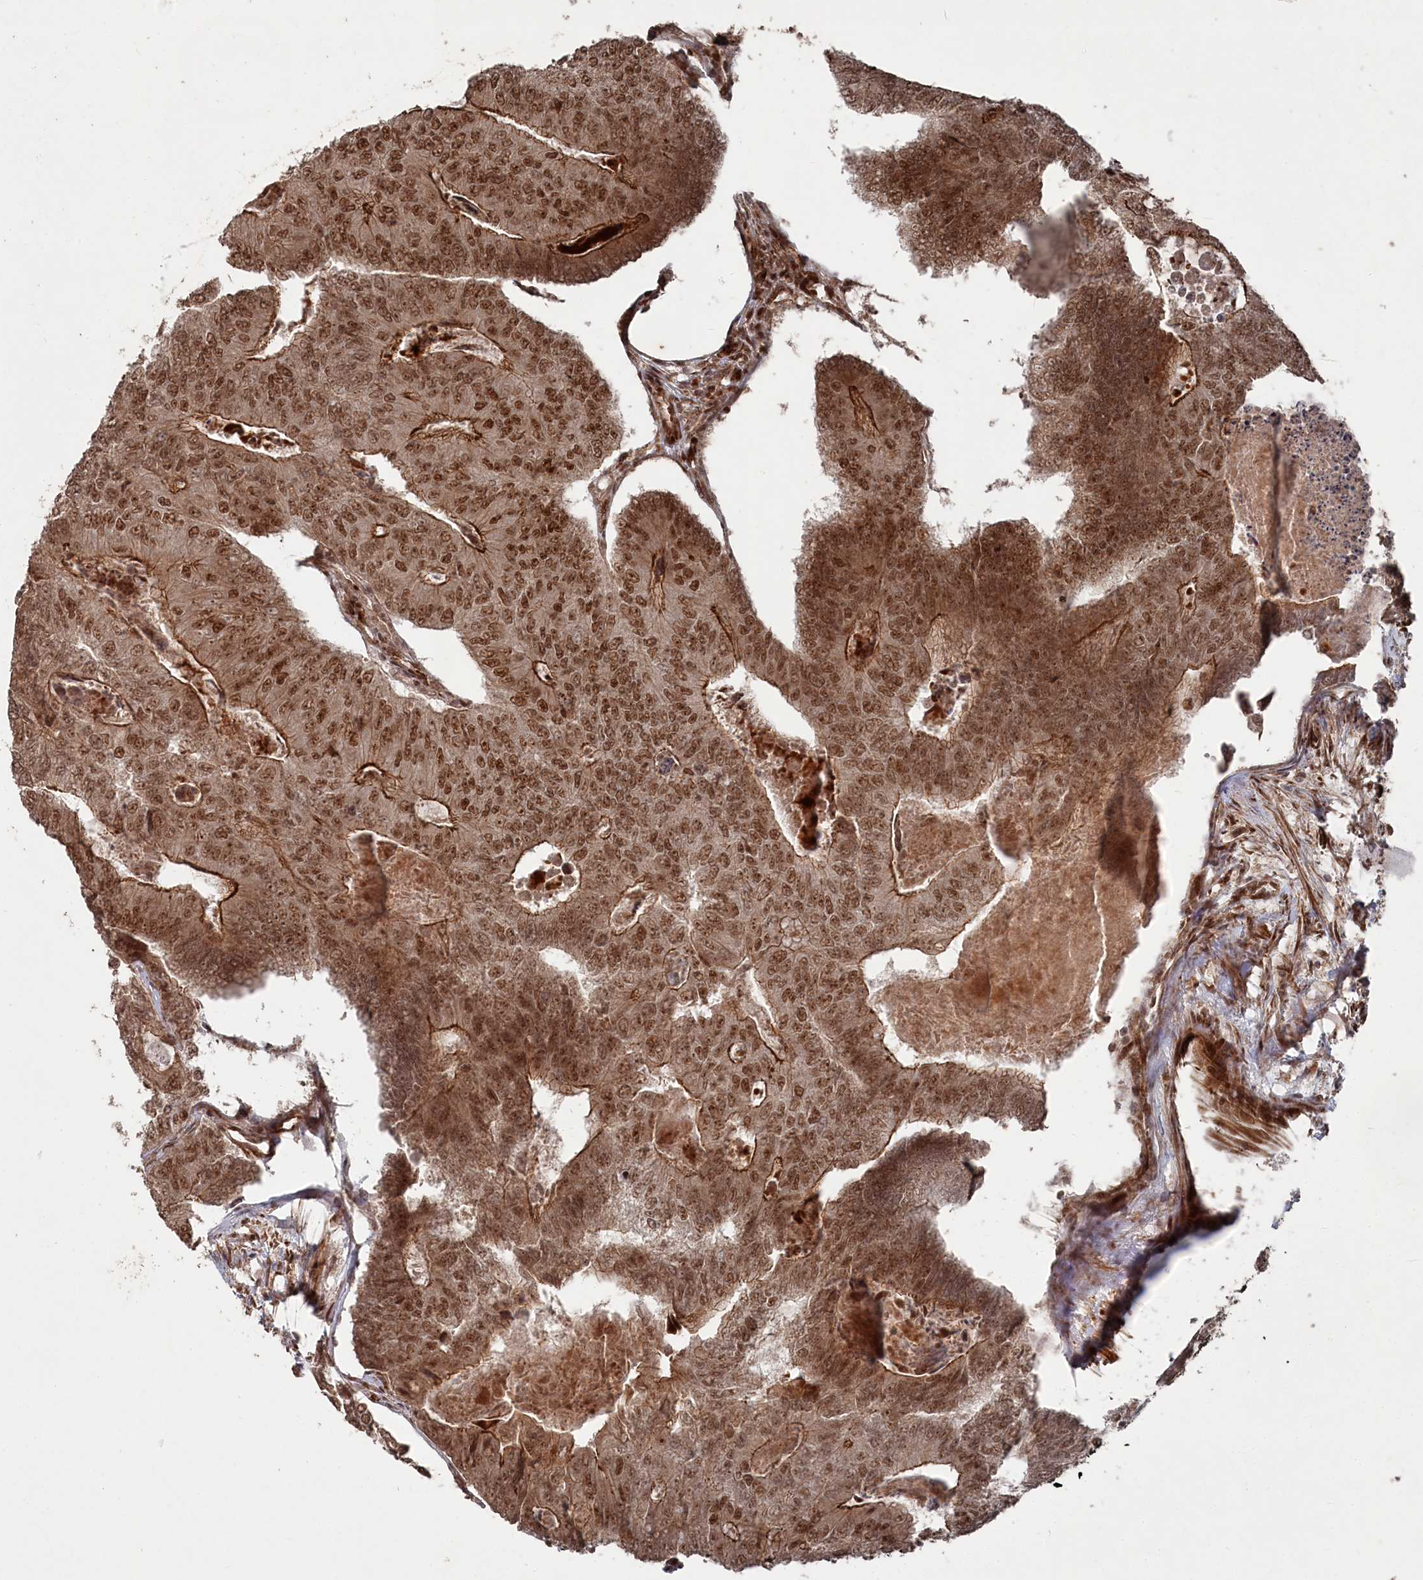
{"staining": {"intensity": "moderate", "quantity": ">75%", "location": "cytoplasmic/membranous,nuclear"}, "tissue": "colorectal cancer", "cell_type": "Tumor cells", "image_type": "cancer", "snomed": [{"axis": "morphology", "description": "Adenocarcinoma, NOS"}, {"axis": "topography", "description": "Colon"}], "caption": "A brown stain shows moderate cytoplasmic/membranous and nuclear expression of a protein in human colorectal cancer tumor cells. (Stains: DAB (3,3'-diaminobenzidine) in brown, nuclei in blue, Microscopy: brightfield microscopy at high magnification).", "gene": "POLR3A", "patient": {"sex": "female", "age": 67}}